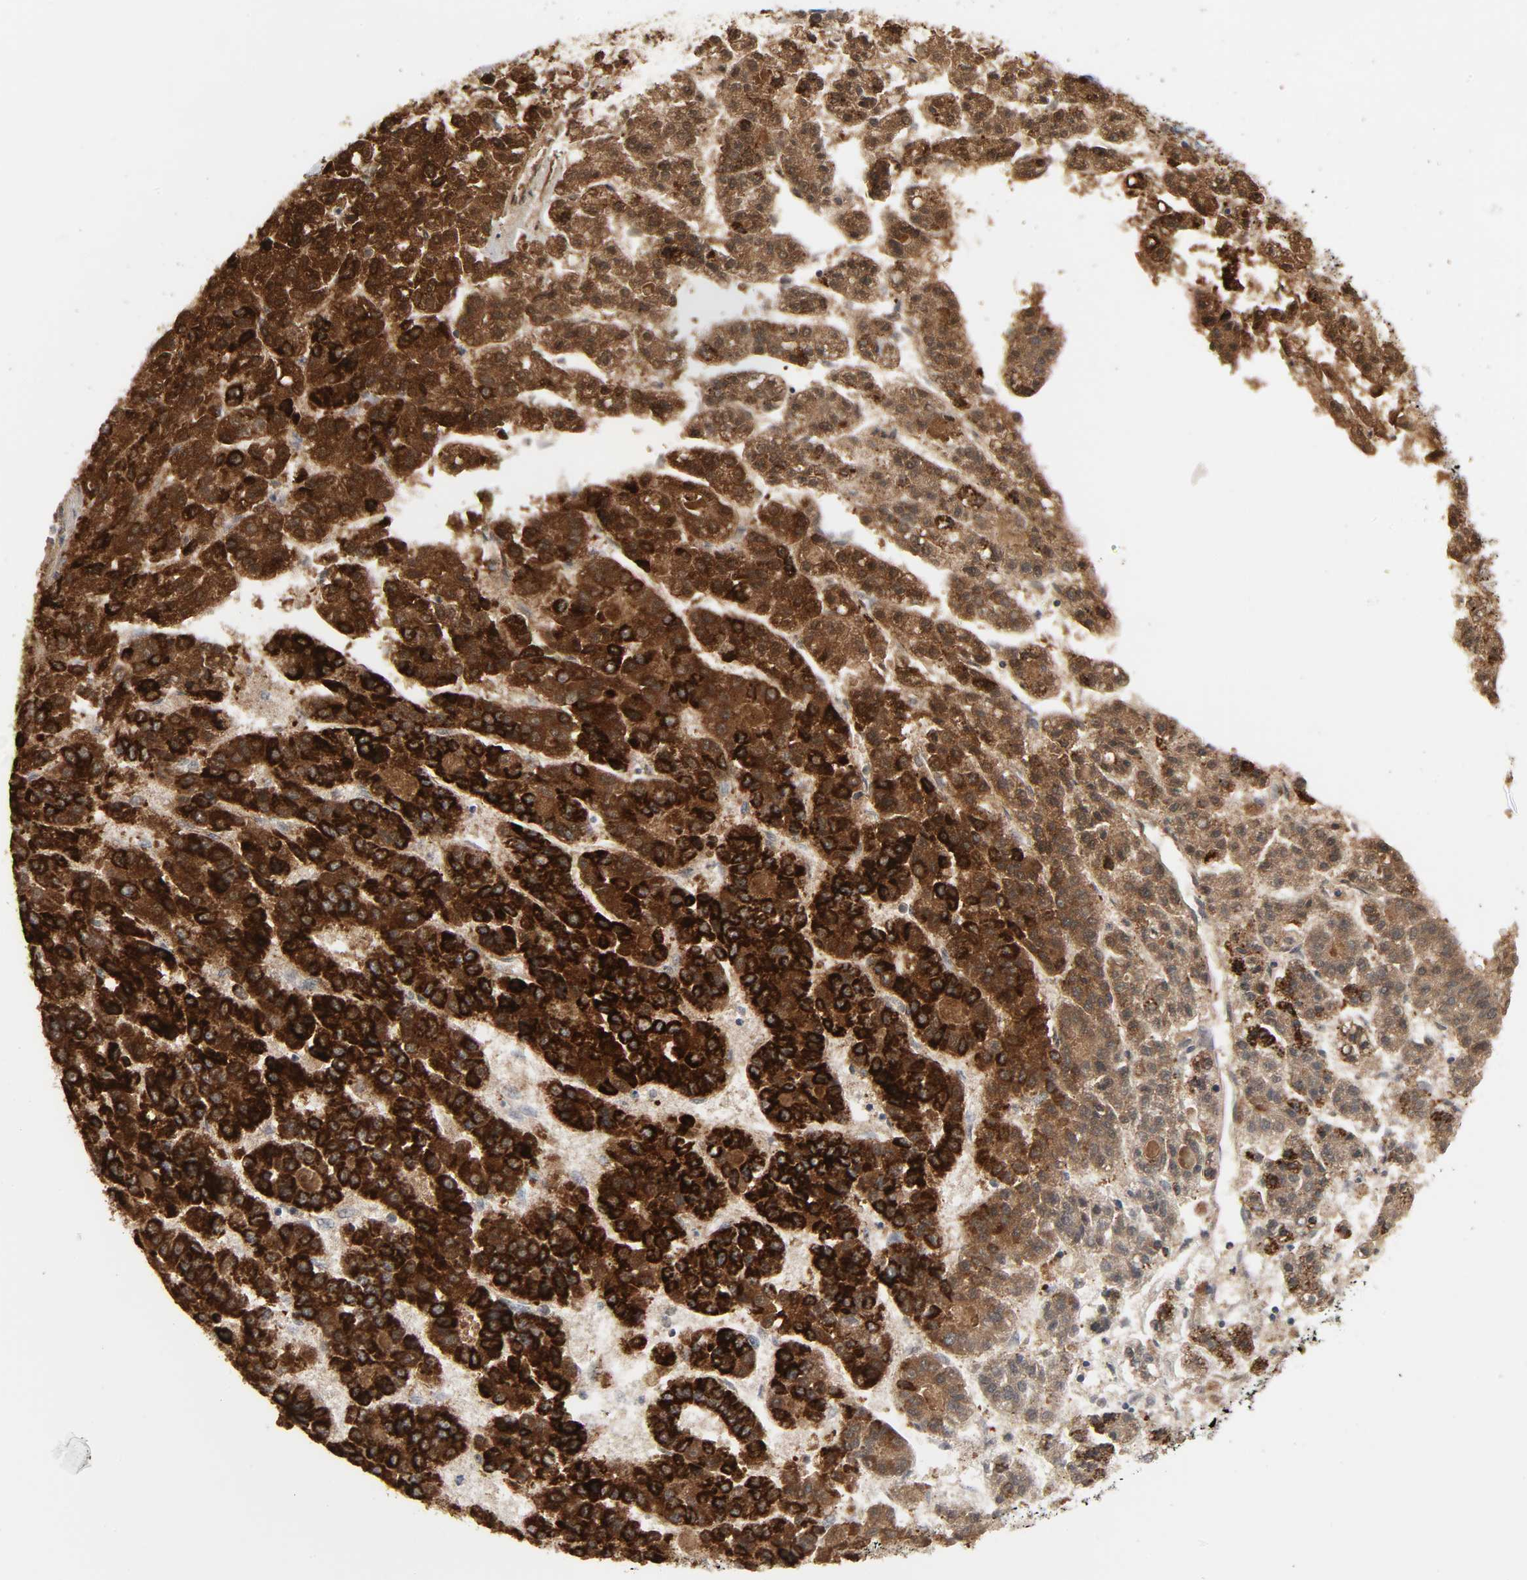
{"staining": {"intensity": "strong", "quantity": ">75%", "location": "cytoplasmic/membranous"}, "tissue": "liver cancer", "cell_type": "Tumor cells", "image_type": "cancer", "snomed": [{"axis": "morphology", "description": "Carcinoma, Hepatocellular, NOS"}, {"axis": "topography", "description": "Liver"}], "caption": "Immunohistochemistry (IHC) photomicrograph of neoplastic tissue: human liver cancer stained using IHC demonstrates high levels of strong protein expression localized specifically in the cytoplasmic/membranous of tumor cells, appearing as a cytoplasmic/membranous brown color.", "gene": "ACAT1", "patient": {"sex": "male", "age": 70}}